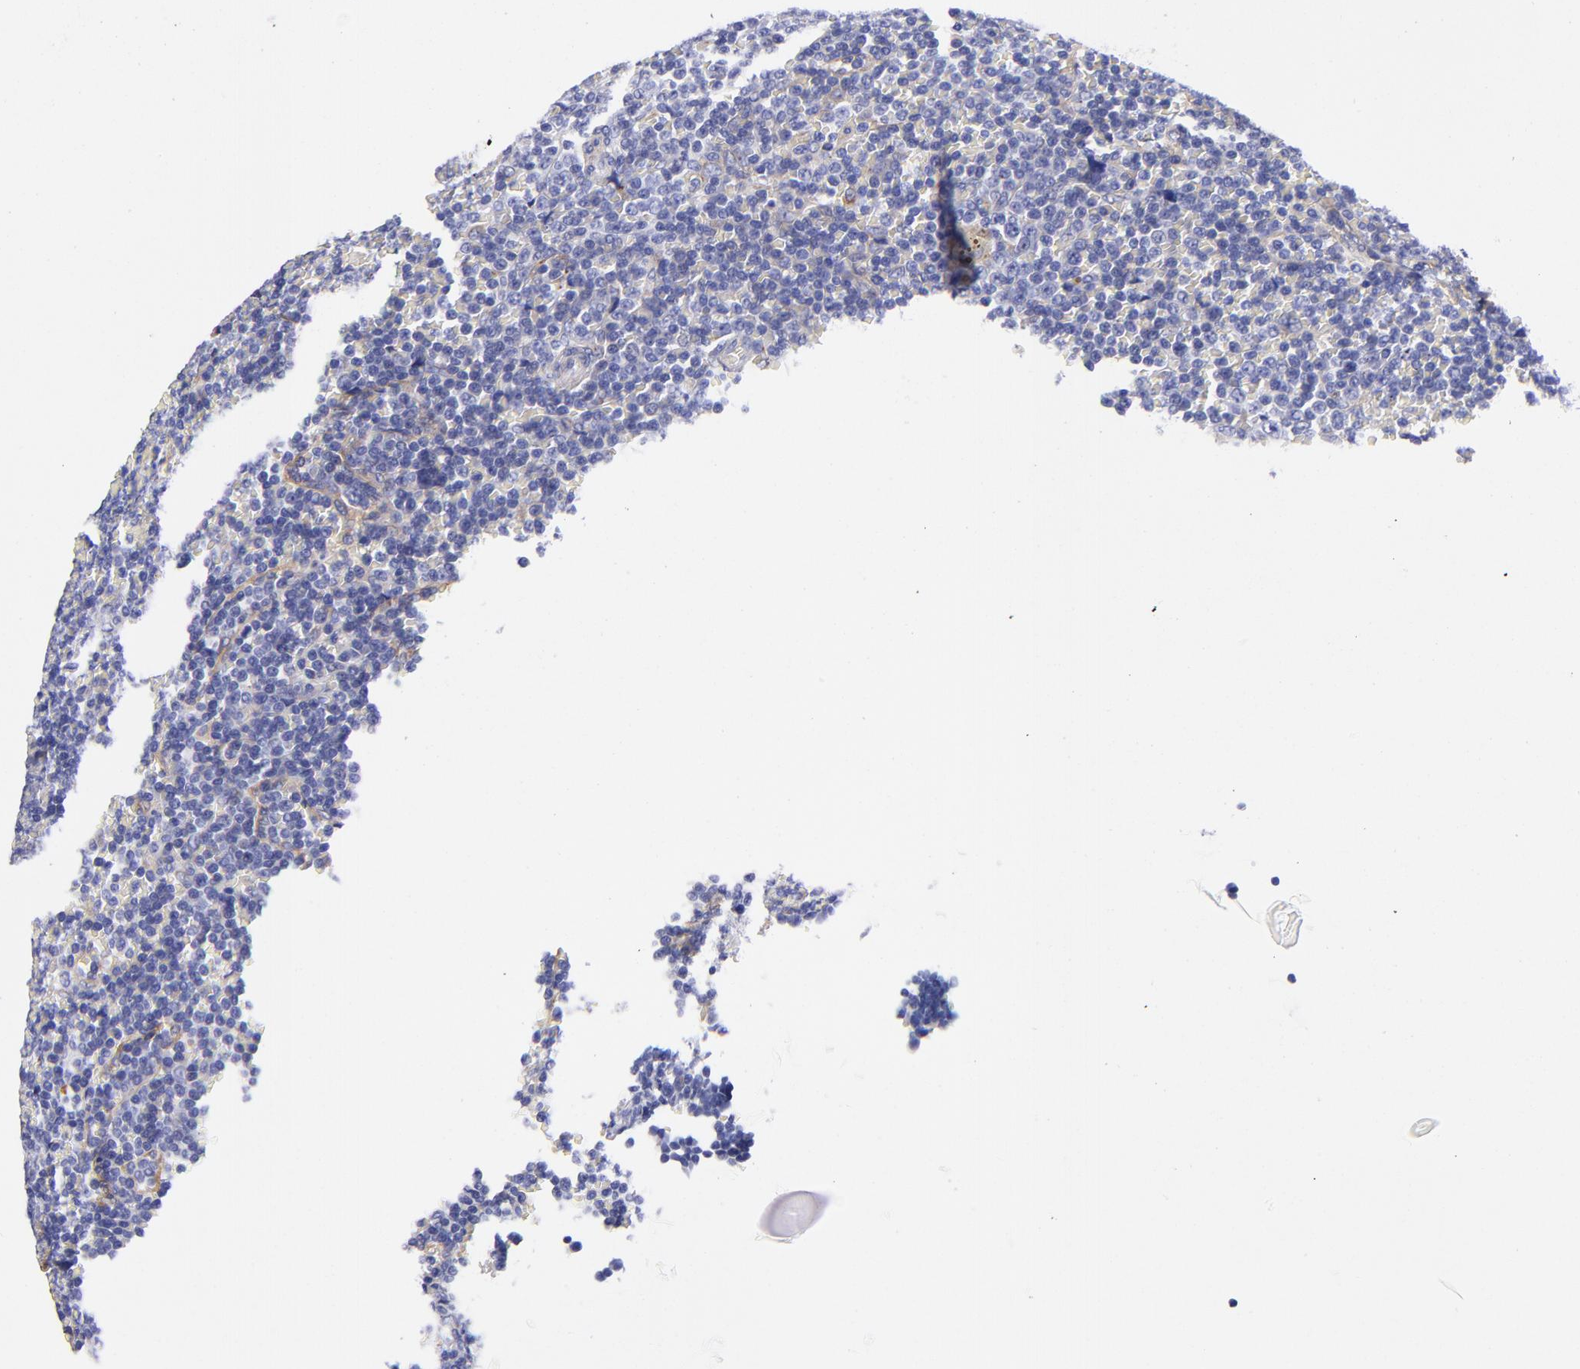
{"staining": {"intensity": "negative", "quantity": "none", "location": "none"}, "tissue": "lymphoma", "cell_type": "Tumor cells", "image_type": "cancer", "snomed": [{"axis": "morphology", "description": "Malignant lymphoma, non-Hodgkin's type, Low grade"}, {"axis": "topography", "description": "Spleen"}], "caption": "Immunohistochemistry histopathology image of human low-grade malignant lymphoma, non-Hodgkin's type stained for a protein (brown), which exhibits no staining in tumor cells.", "gene": "PPFIBP1", "patient": {"sex": "male", "age": 80}}